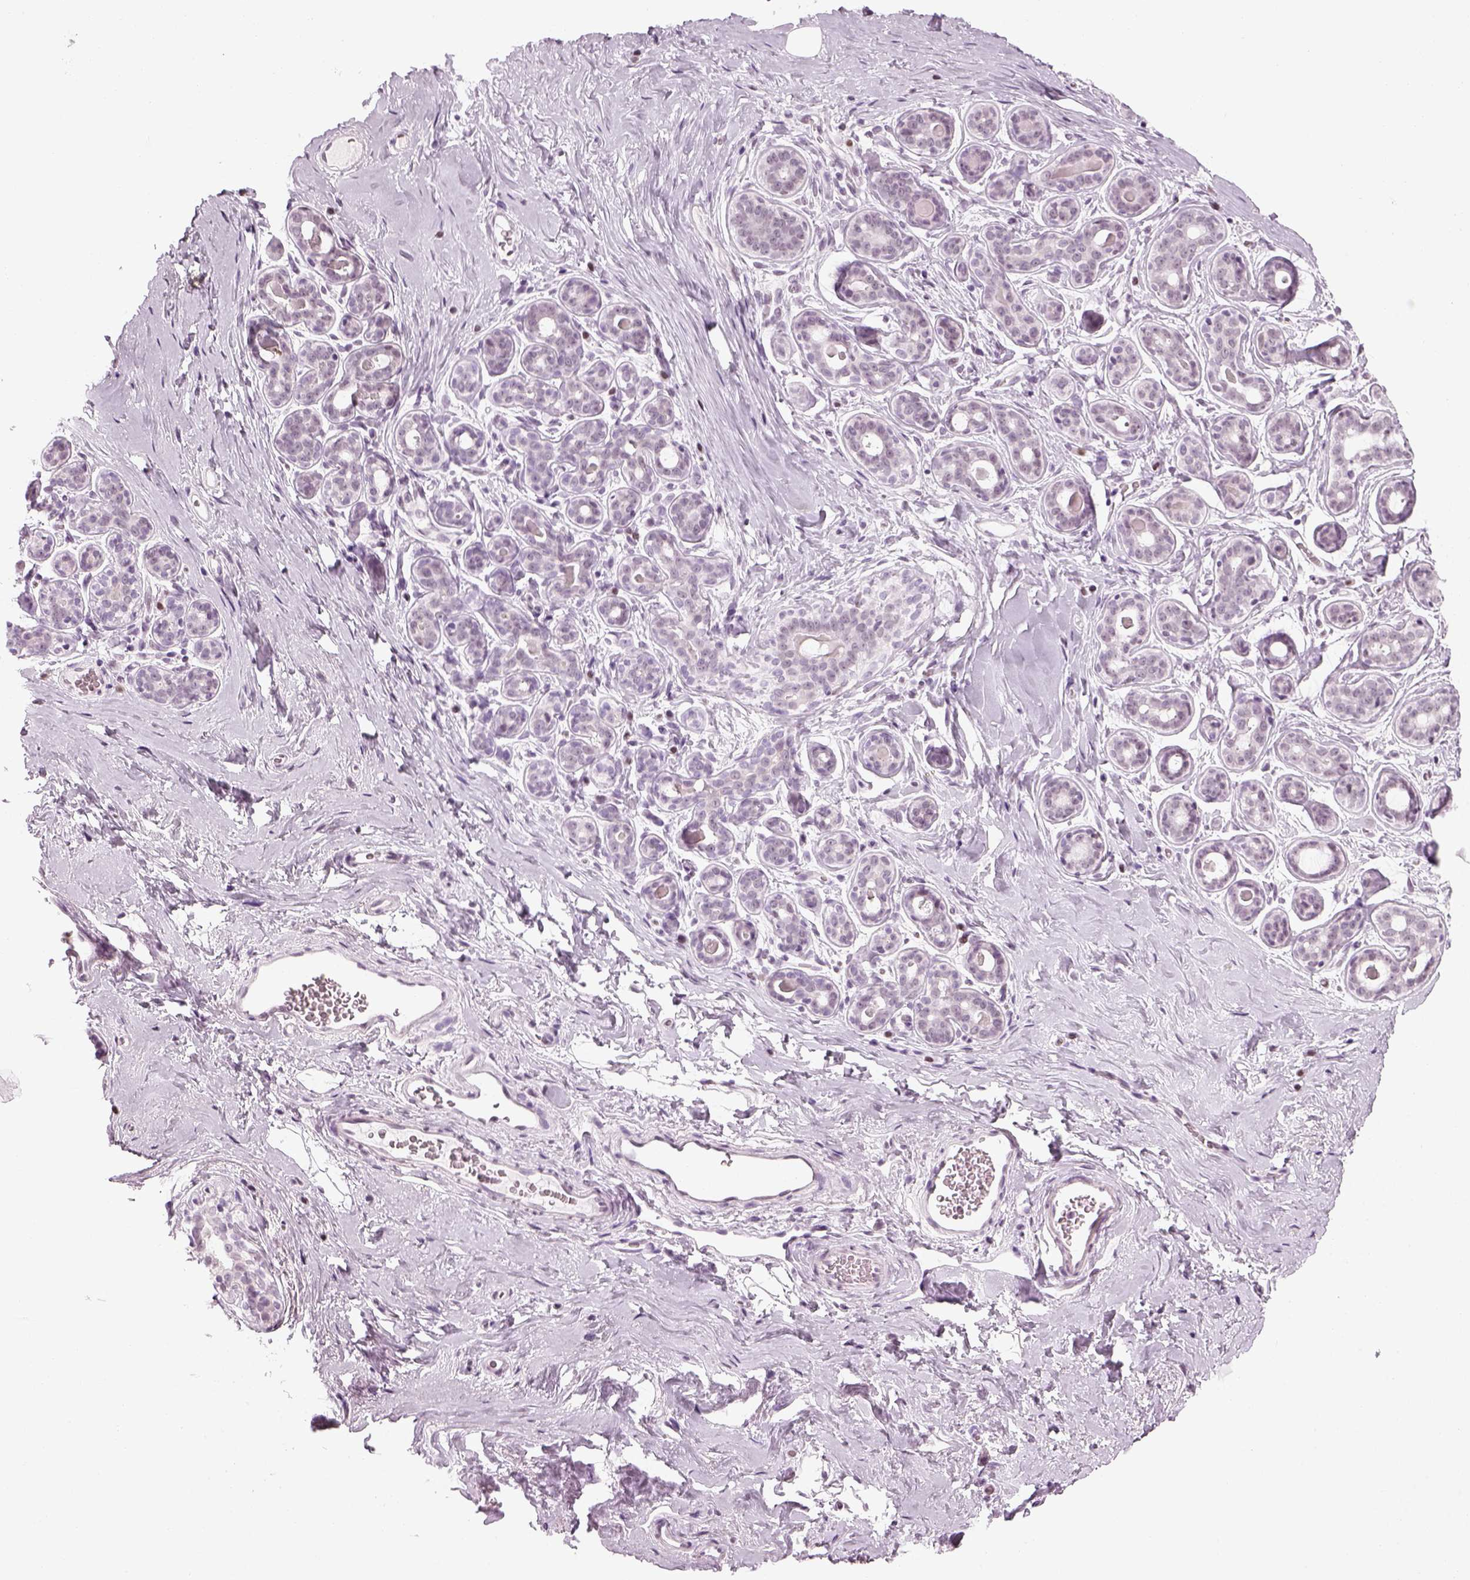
{"staining": {"intensity": "negative", "quantity": "none", "location": "none"}, "tissue": "breast", "cell_type": "Adipocytes", "image_type": "normal", "snomed": [{"axis": "morphology", "description": "Normal tissue, NOS"}, {"axis": "topography", "description": "Skin"}, {"axis": "topography", "description": "Breast"}], "caption": "Immunohistochemistry of benign human breast demonstrates no staining in adipocytes. (Brightfield microscopy of DAB immunohistochemistry (IHC) at high magnification).", "gene": "KCNG2", "patient": {"sex": "female", "age": 43}}